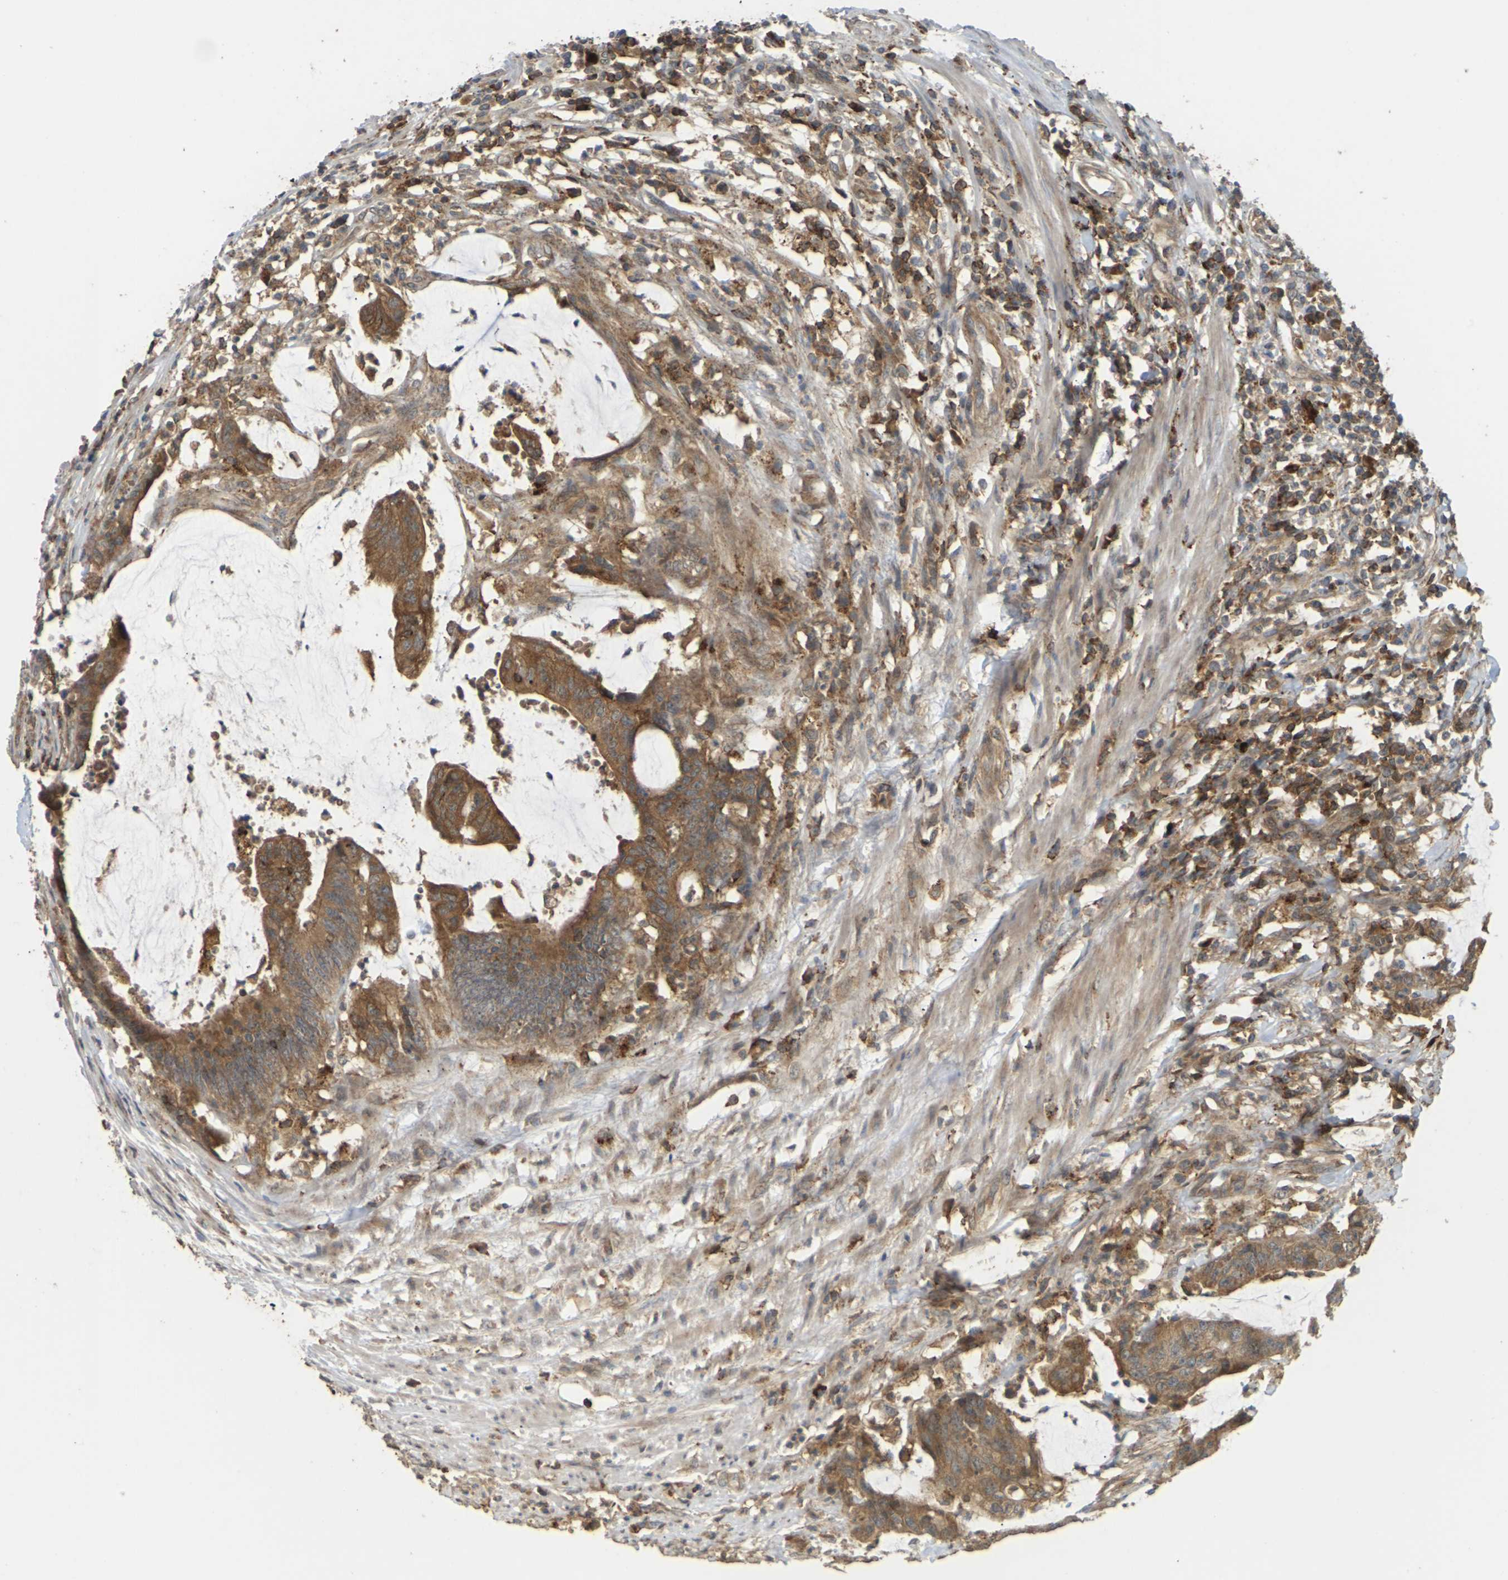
{"staining": {"intensity": "moderate", "quantity": ">75%", "location": "cytoplasmic/membranous"}, "tissue": "colorectal cancer", "cell_type": "Tumor cells", "image_type": "cancer", "snomed": [{"axis": "morphology", "description": "Adenocarcinoma, NOS"}, {"axis": "topography", "description": "Rectum"}], "caption": "The histopathology image demonstrates staining of adenocarcinoma (colorectal), revealing moderate cytoplasmic/membranous protein staining (brown color) within tumor cells.", "gene": "KSR1", "patient": {"sex": "female", "age": 66}}